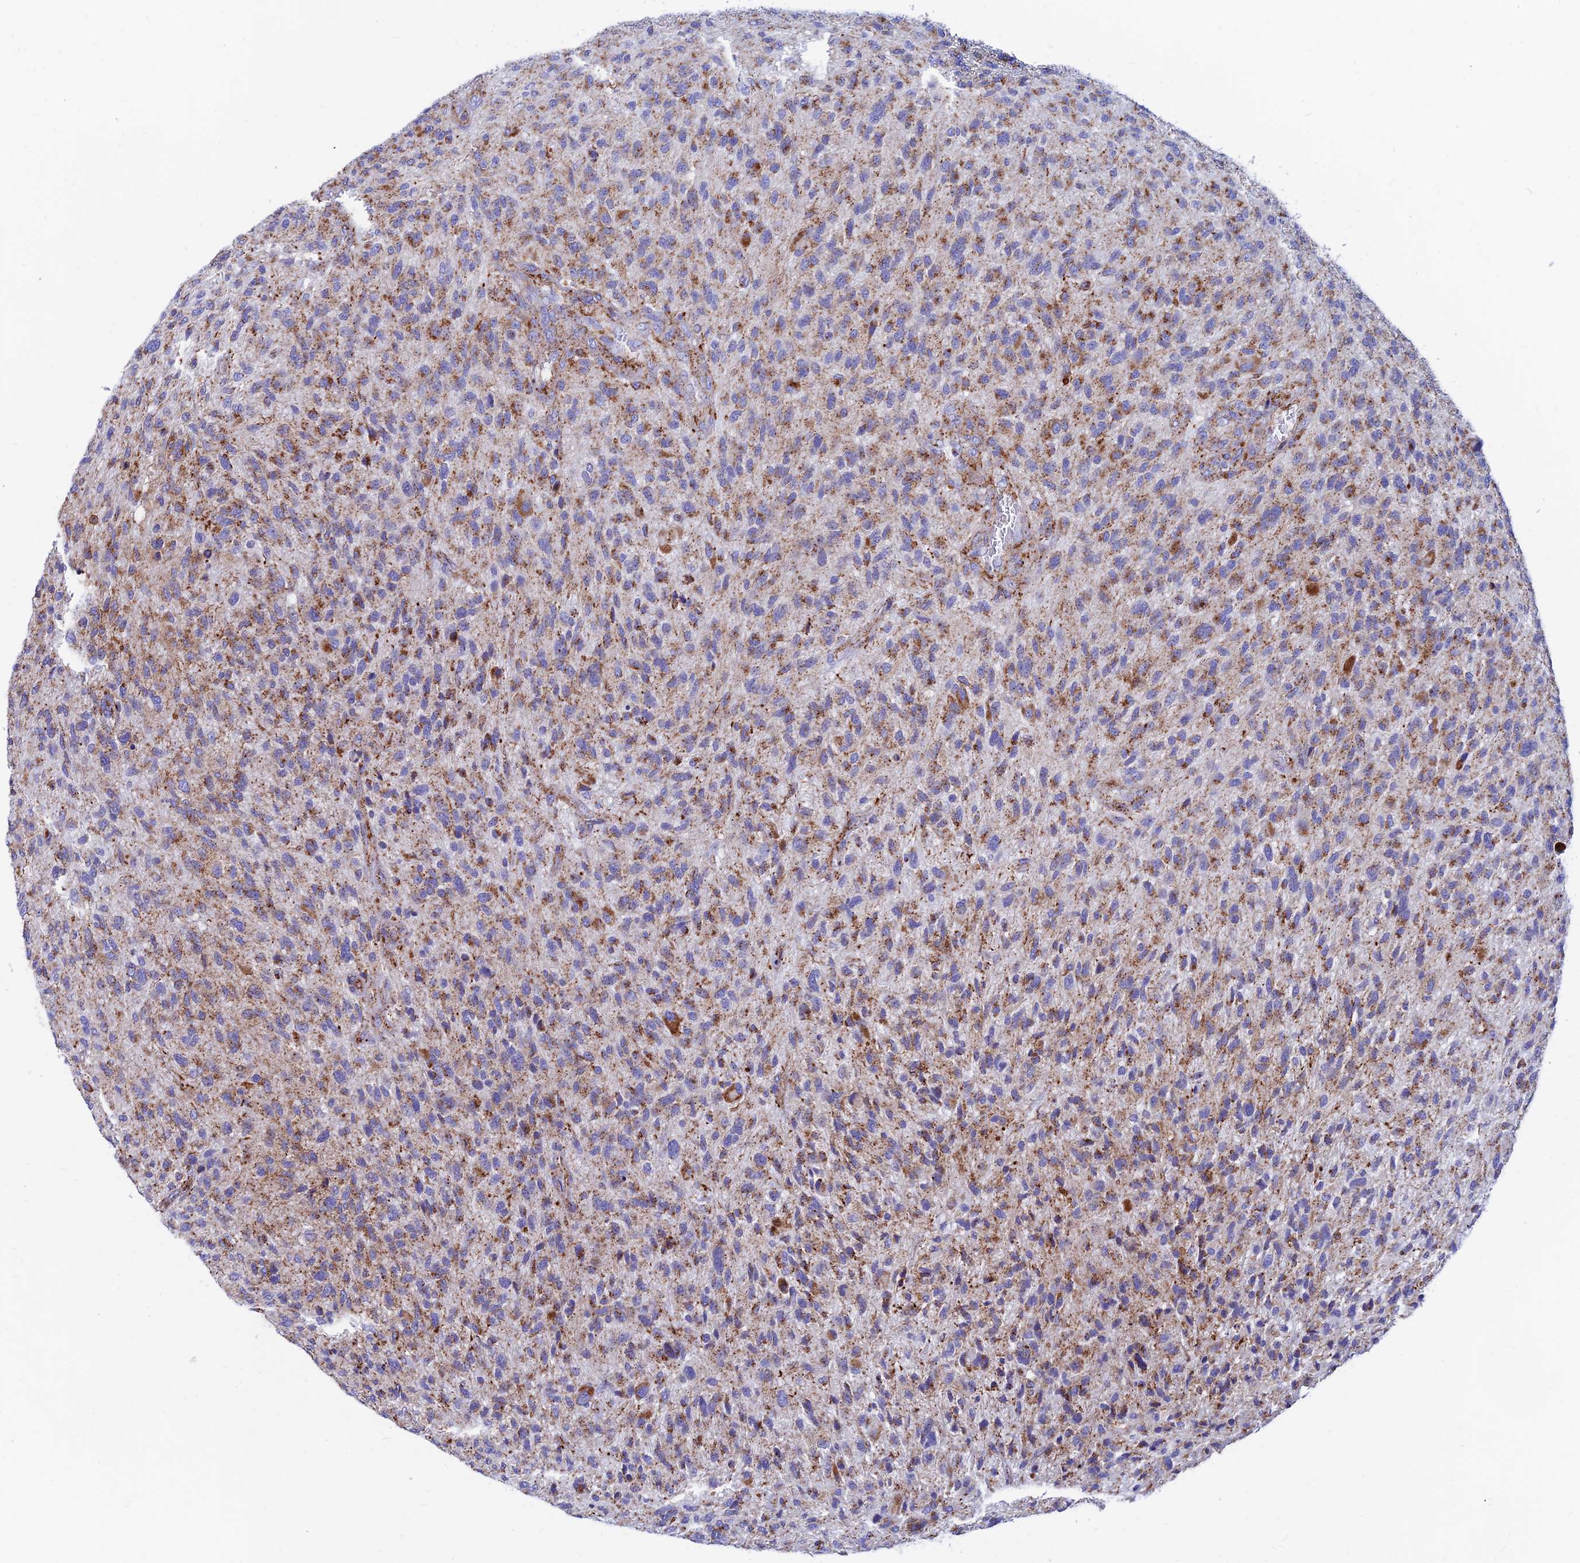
{"staining": {"intensity": "moderate", "quantity": ">75%", "location": "cytoplasmic/membranous"}, "tissue": "glioma", "cell_type": "Tumor cells", "image_type": "cancer", "snomed": [{"axis": "morphology", "description": "Glioma, malignant, High grade"}, {"axis": "topography", "description": "Brain"}], "caption": "Immunohistochemical staining of human malignant high-grade glioma demonstrates moderate cytoplasmic/membranous protein expression in about >75% of tumor cells.", "gene": "SPNS1", "patient": {"sex": "male", "age": 47}}